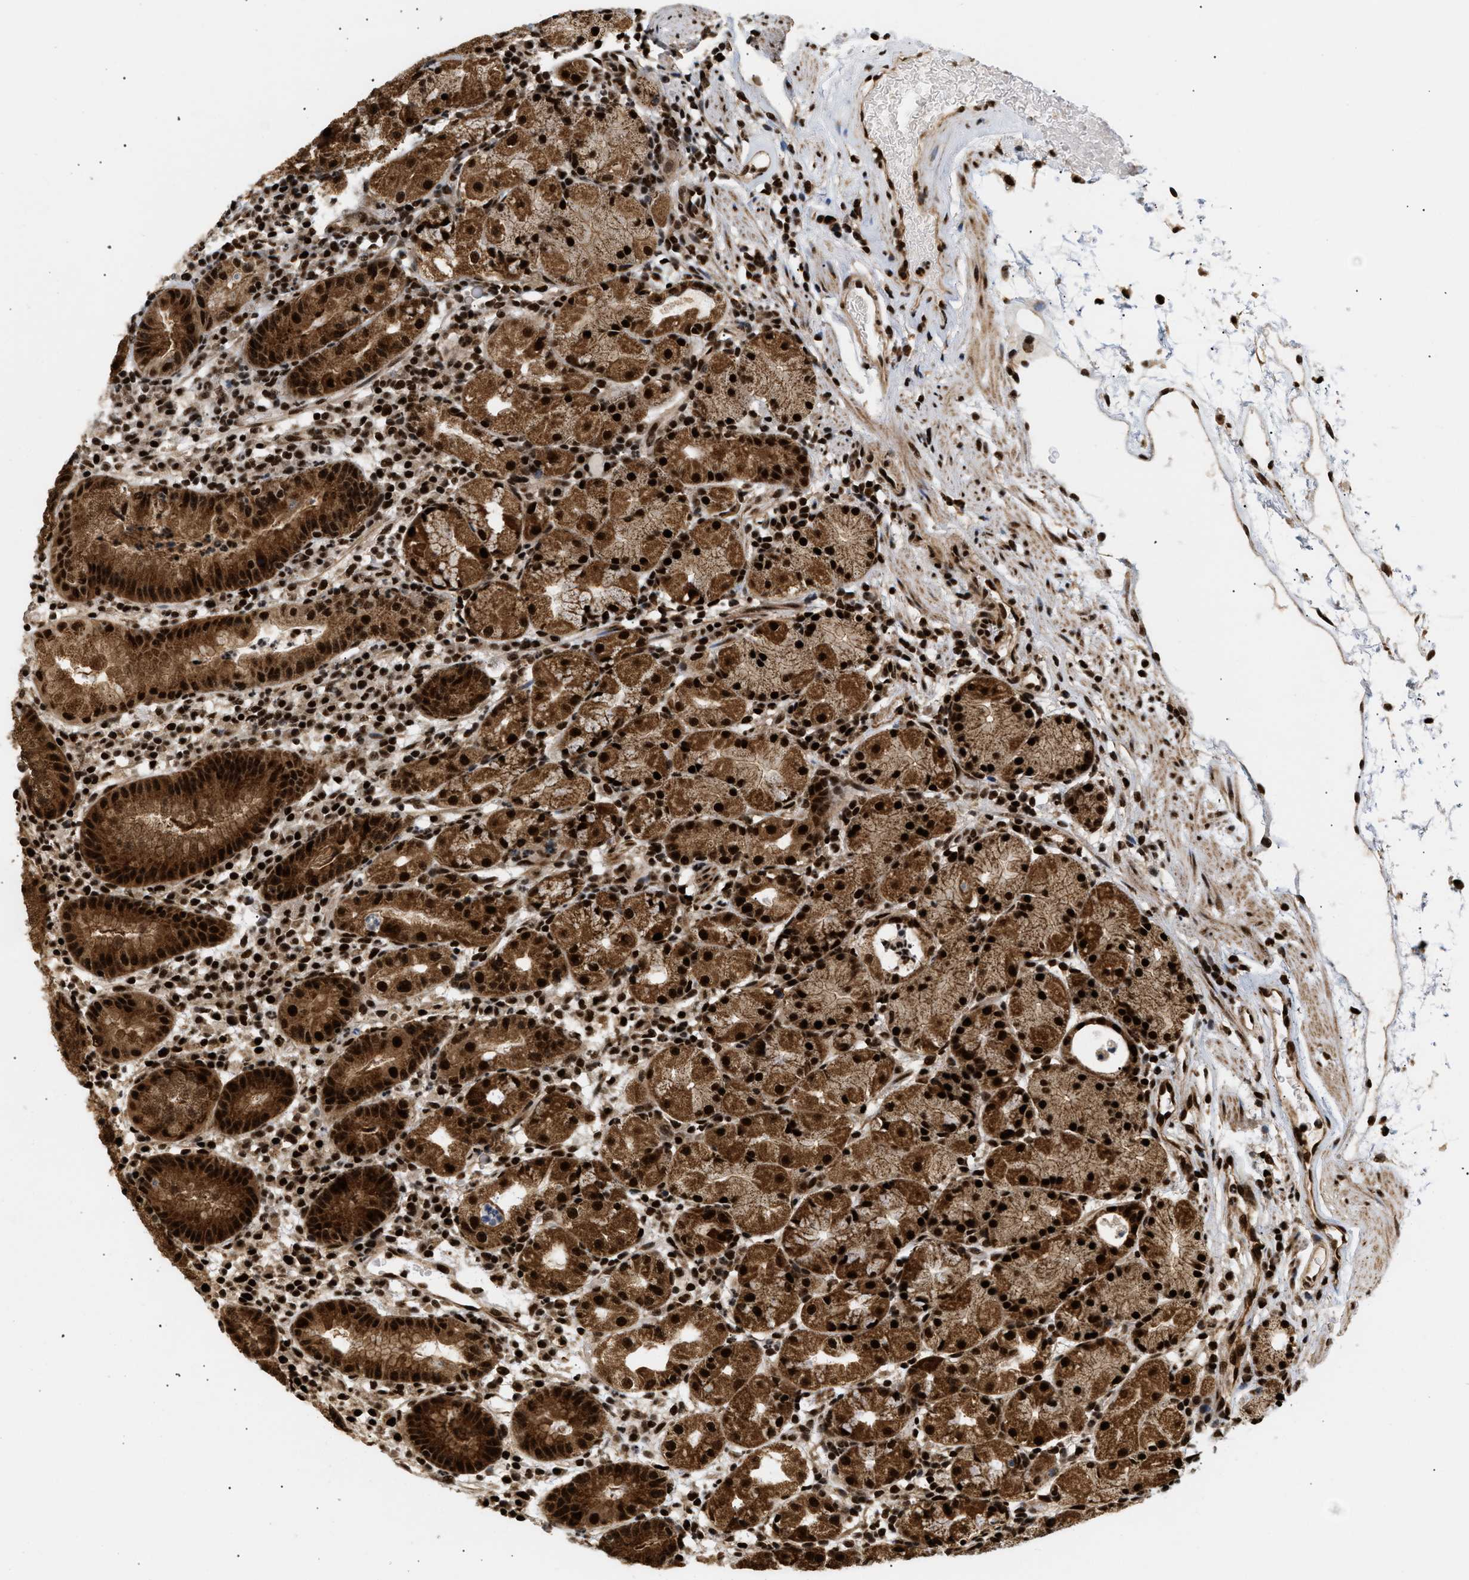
{"staining": {"intensity": "strong", "quantity": ">75%", "location": "cytoplasmic/membranous,nuclear"}, "tissue": "stomach", "cell_type": "Glandular cells", "image_type": "normal", "snomed": [{"axis": "morphology", "description": "Normal tissue, NOS"}, {"axis": "topography", "description": "Stomach"}, {"axis": "topography", "description": "Stomach, lower"}], "caption": "Stomach was stained to show a protein in brown. There is high levels of strong cytoplasmic/membranous,nuclear positivity in about >75% of glandular cells.", "gene": "RBM5", "patient": {"sex": "female", "age": 75}}